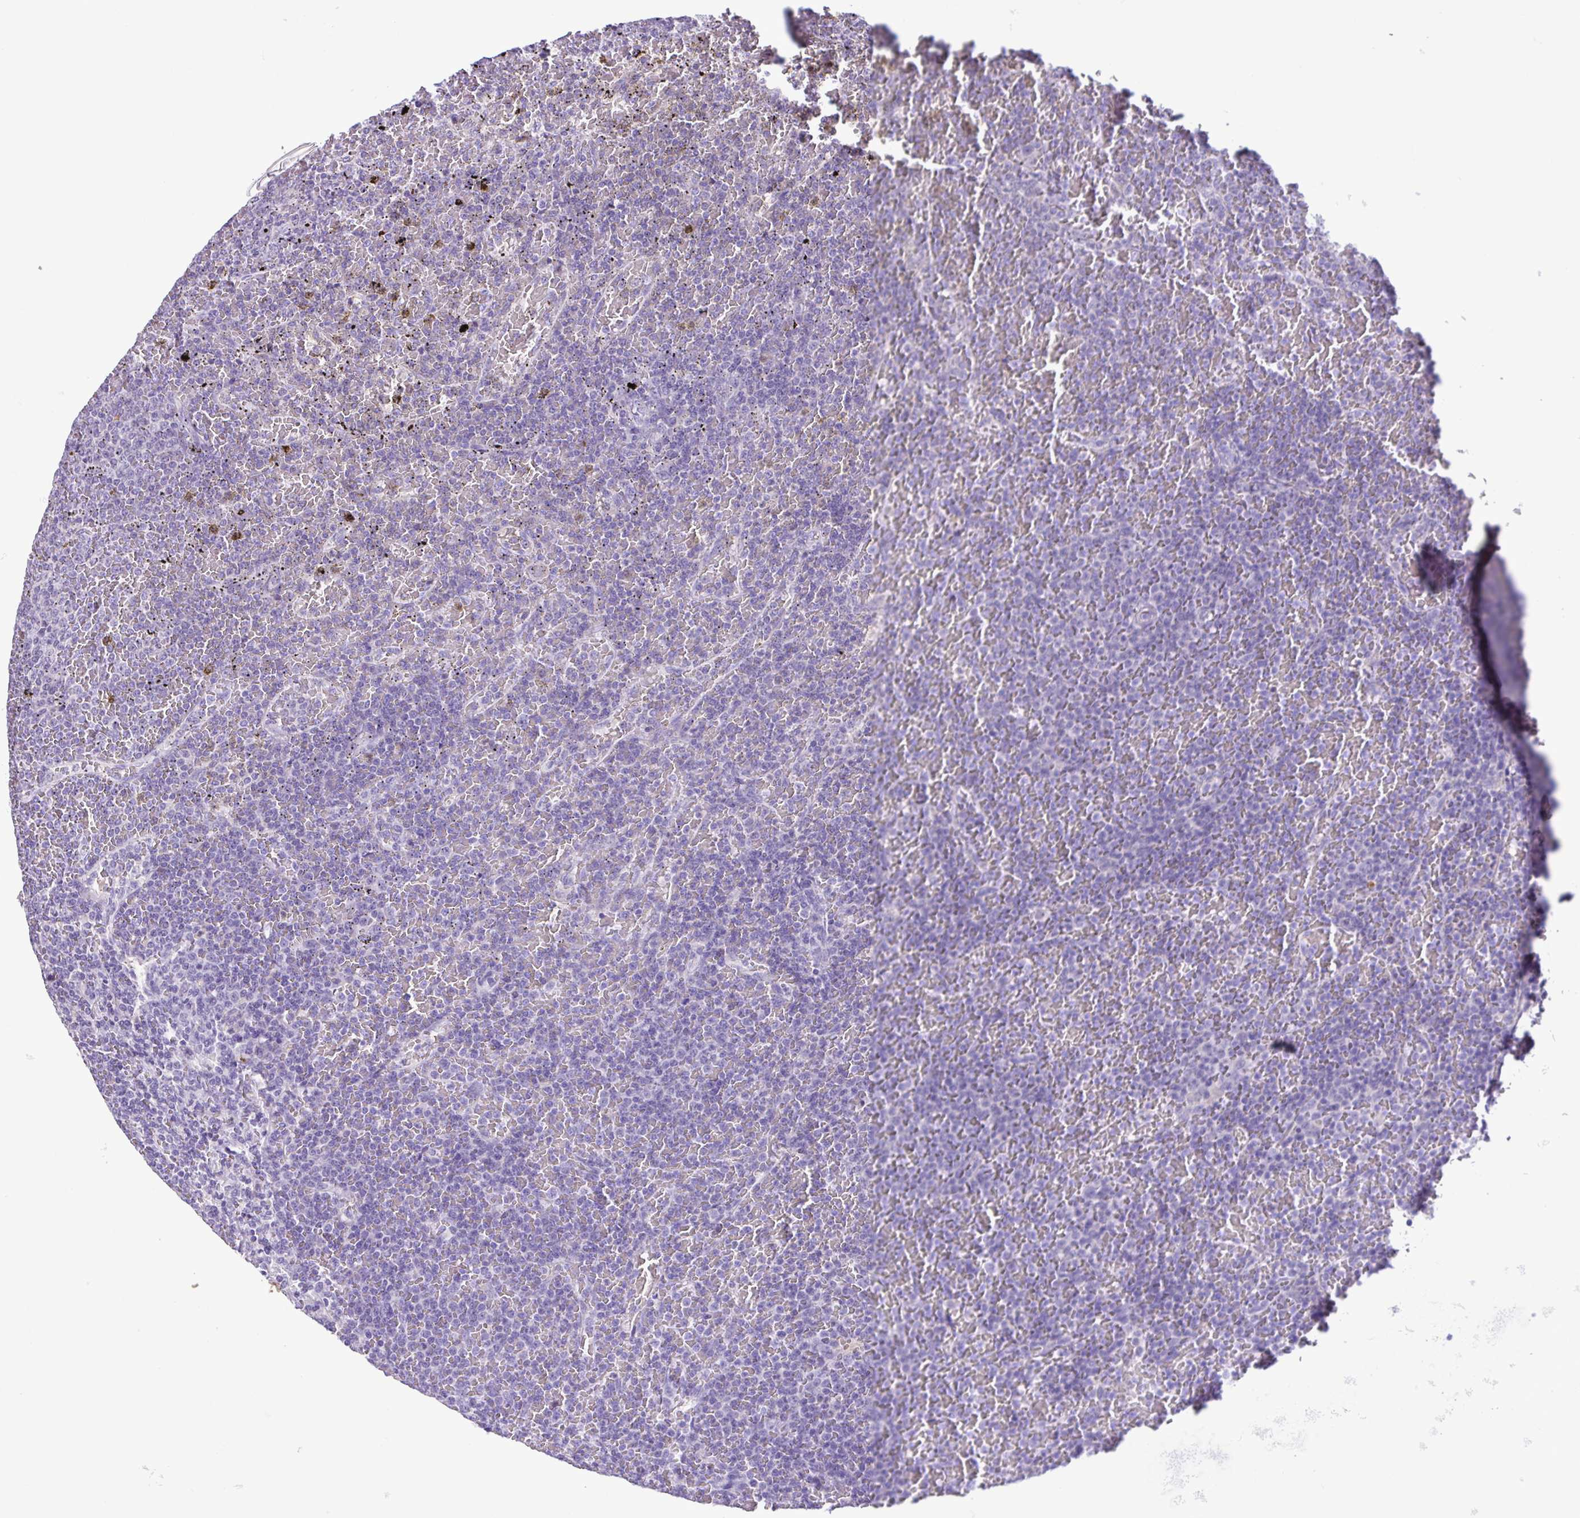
{"staining": {"intensity": "negative", "quantity": "none", "location": "none"}, "tissue": "lymphoma", "cell_type": "Tumor cells", "image_type": "cancer", "snomed": [{"axis": "morphology", "description": "Malignant lymphoma, non-Hodgkin's type, Low grade"}, {"axis": "topography", "description": "Spleen"}], "caption": "An image of human lymphoma is negative for staining in tumor cells. (Brightfield microscopy of DAB (3,3'-diaminobenzidine) IHC at high magnification).", "gene": "CBY2", "patient": {"sex": "female", "age": 77}}